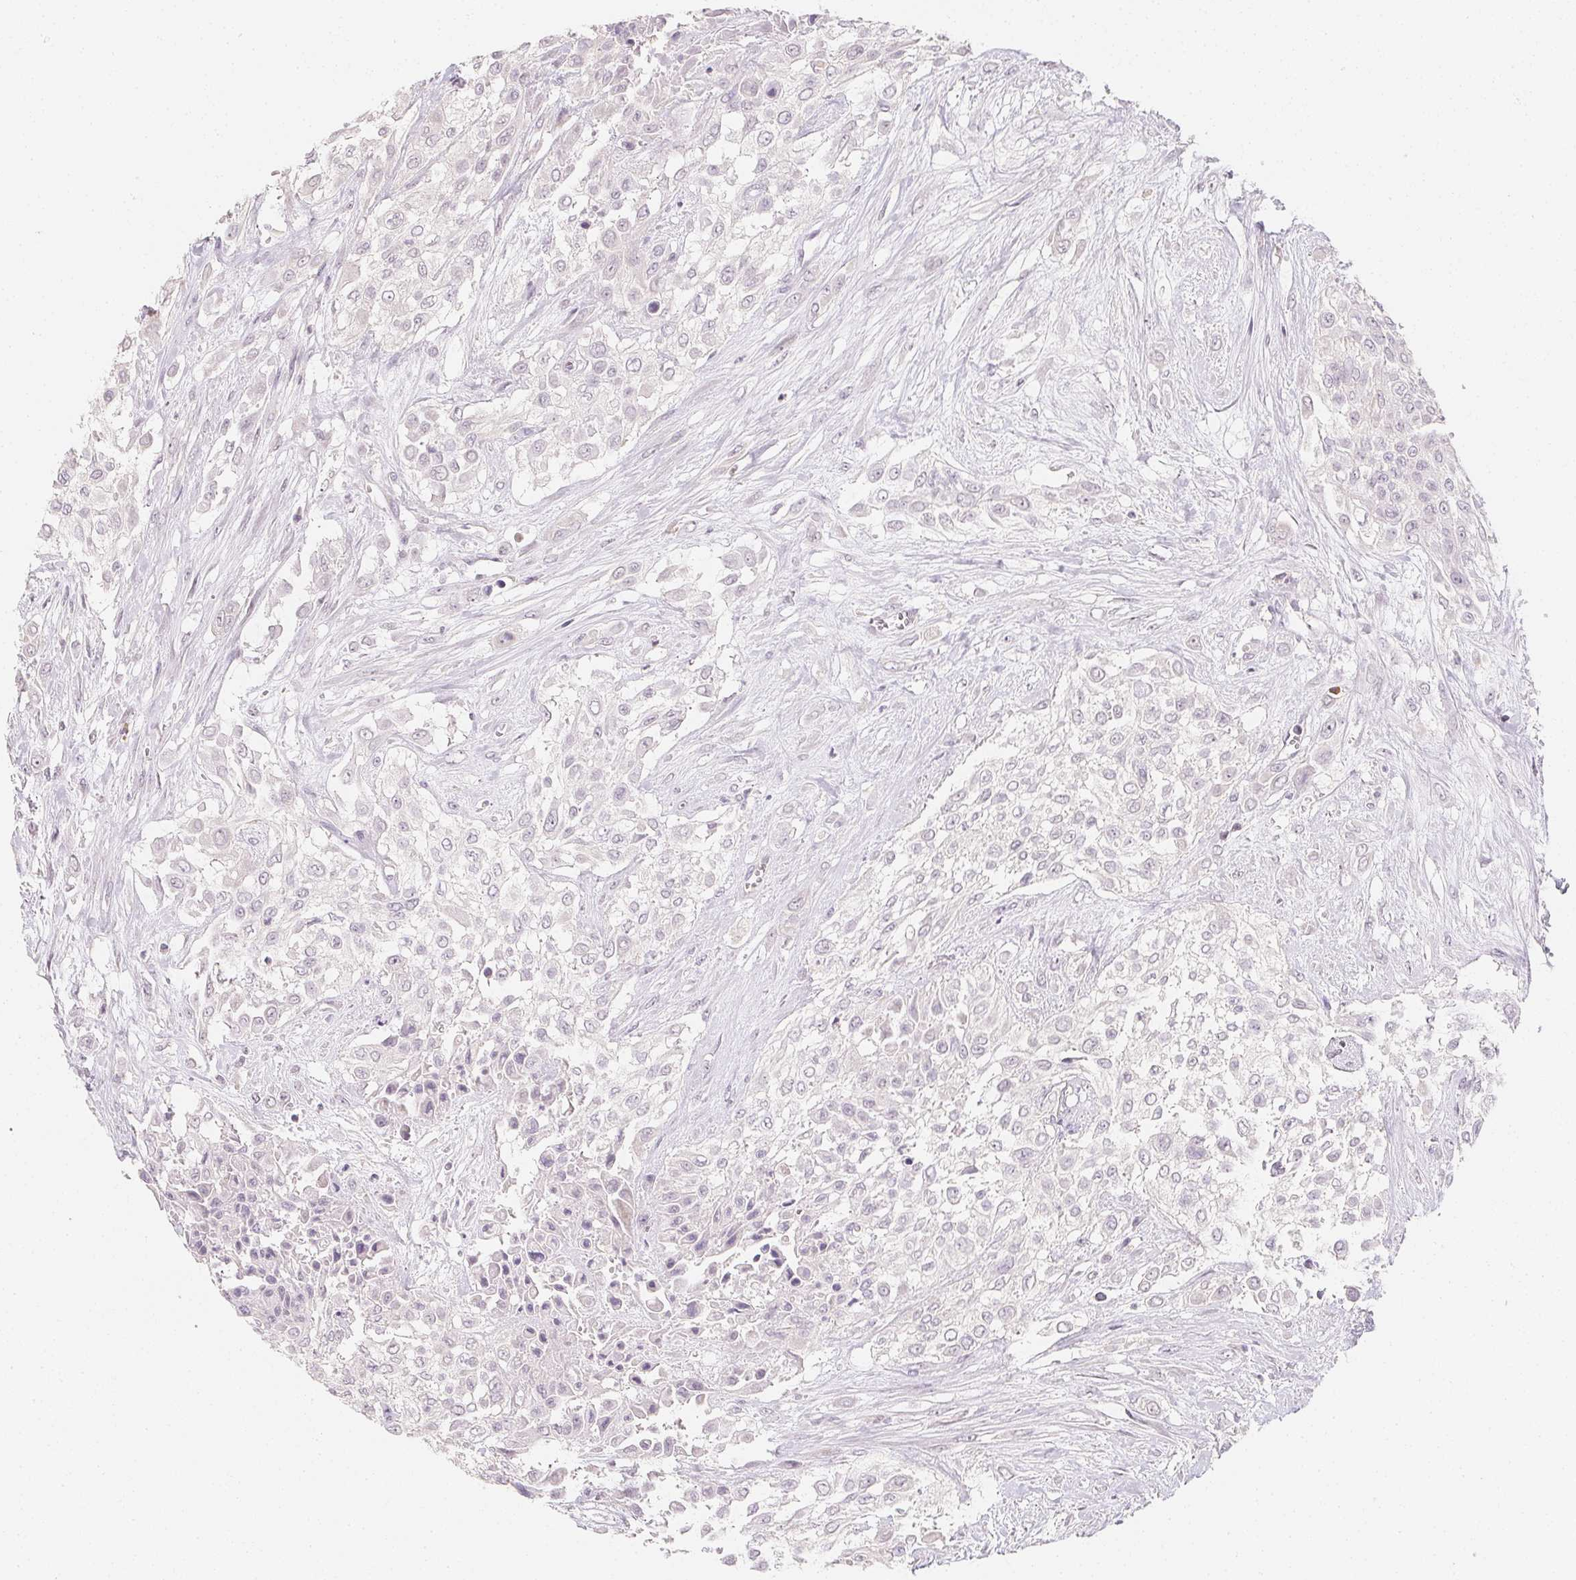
{"staining": {"intensity": "negative", "quantity": "none", "location": "none"}, "tissue": "urothelial cancer", "cell_type": "Tumor cells", "image_type": "cancer", "snomed": [{"axis": "morphology", "description": "Urothelial carcinoma, High grade"}, {"axis": "topography", "description": "Urinary bladder"}], "caption": "Immunohistochemistry (IHC) of human urothelial cancer shows no staining in tumor cells.", "gene": "ZBBX", "patient": {"sex": "male", "age": 57}}